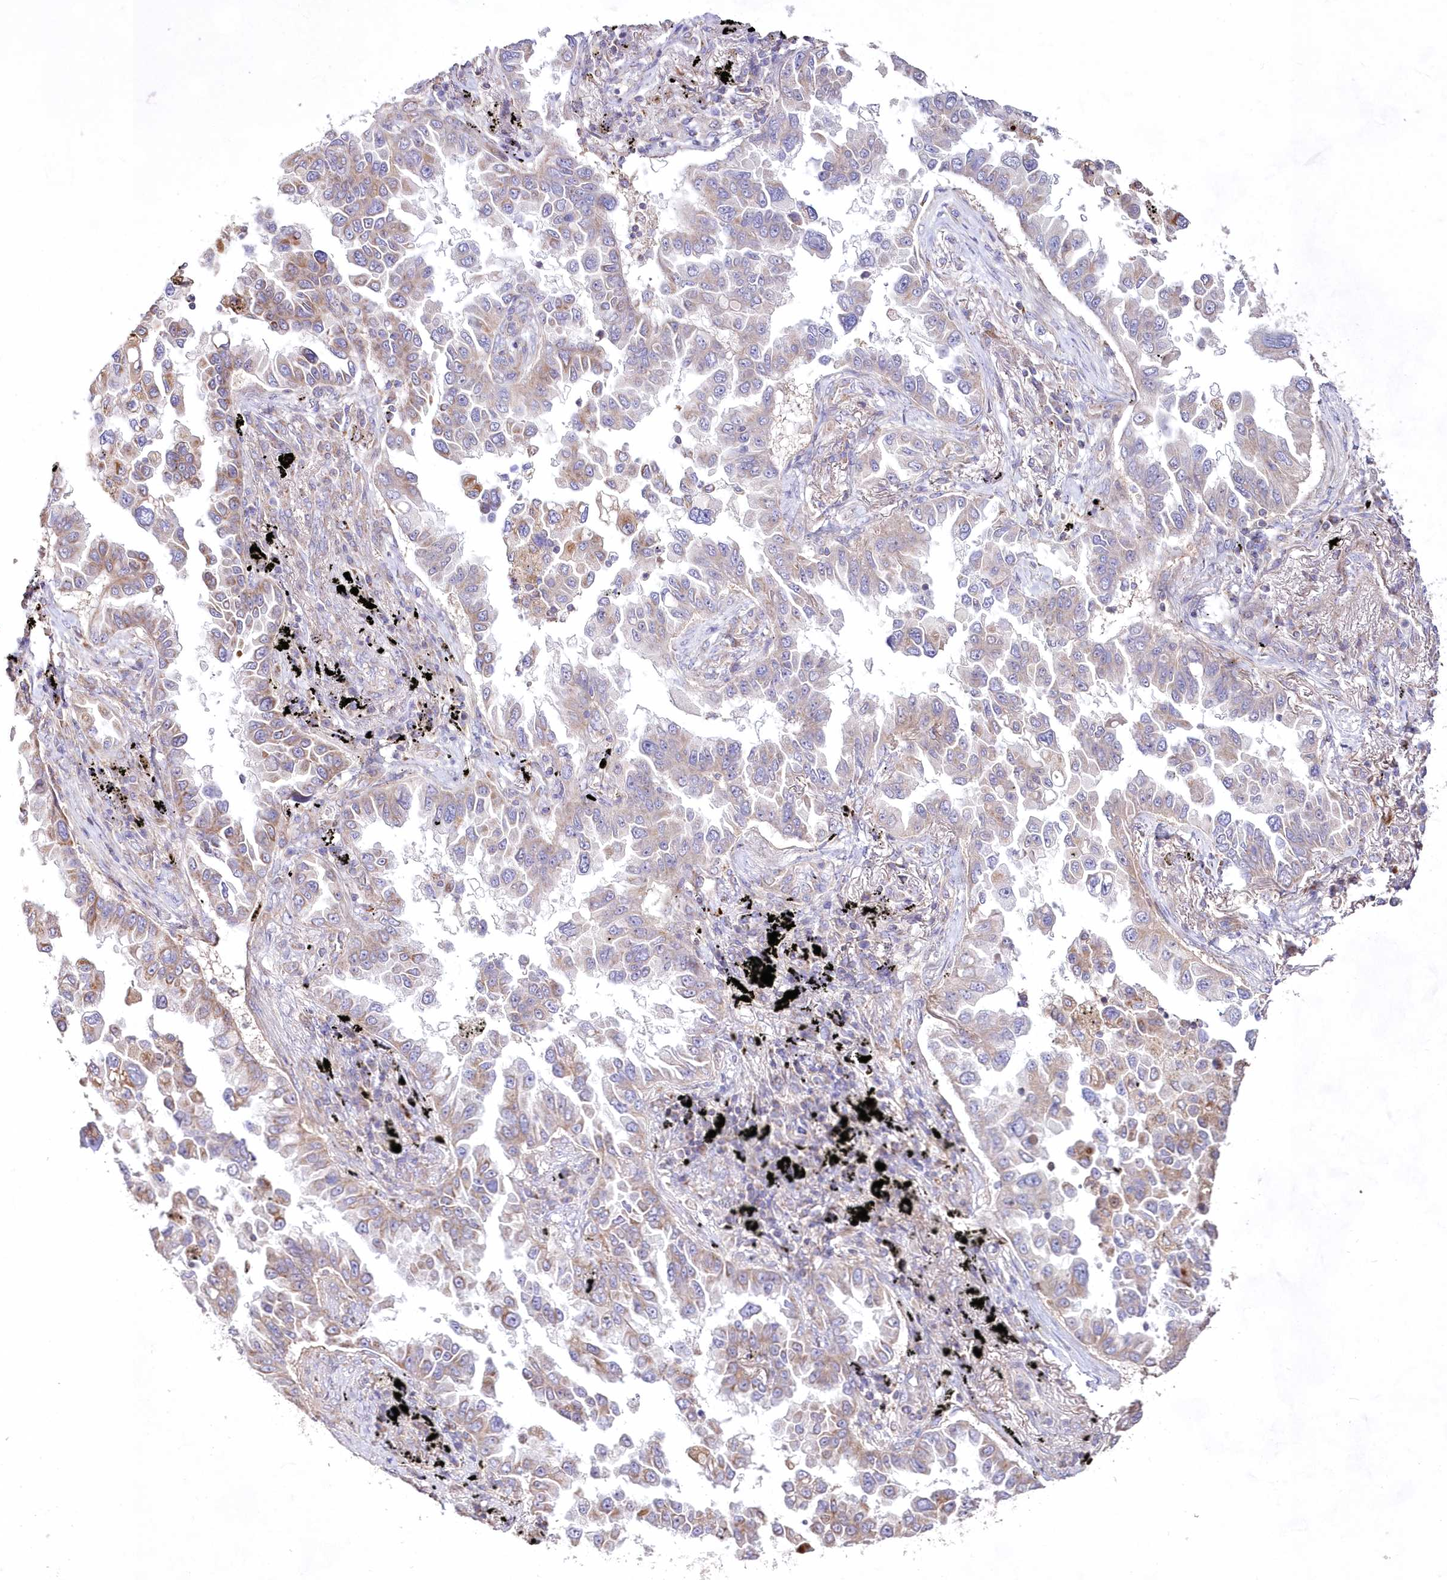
{"staining": {"intensity": "moderate", "quantity": "<25%", "location": "cytoplasmic/membranous"}, "tissue": "lung cancer", "cell_type": "Tumor cells", "image_type": "cancer", "snomed": [{"axis": "morphology", "description": "Adenocarcinoma, NOS"}, {"axis": "topography", "description": "Lung"}], "caption": "Immunohistochemistry (IHC) histopathology image of neoplastic tissue: lung cancer (adenocarcinoma) stained using immunohistochemistry (IHC) reveals low levels of moderate protein expression localized specifically in the cytoplasmic/membranous of tumor cells, appearing as a cytoplasmic/membranous brown color.", "gene": "HADHB", "patient": {"sex": "female", "age": 67}}